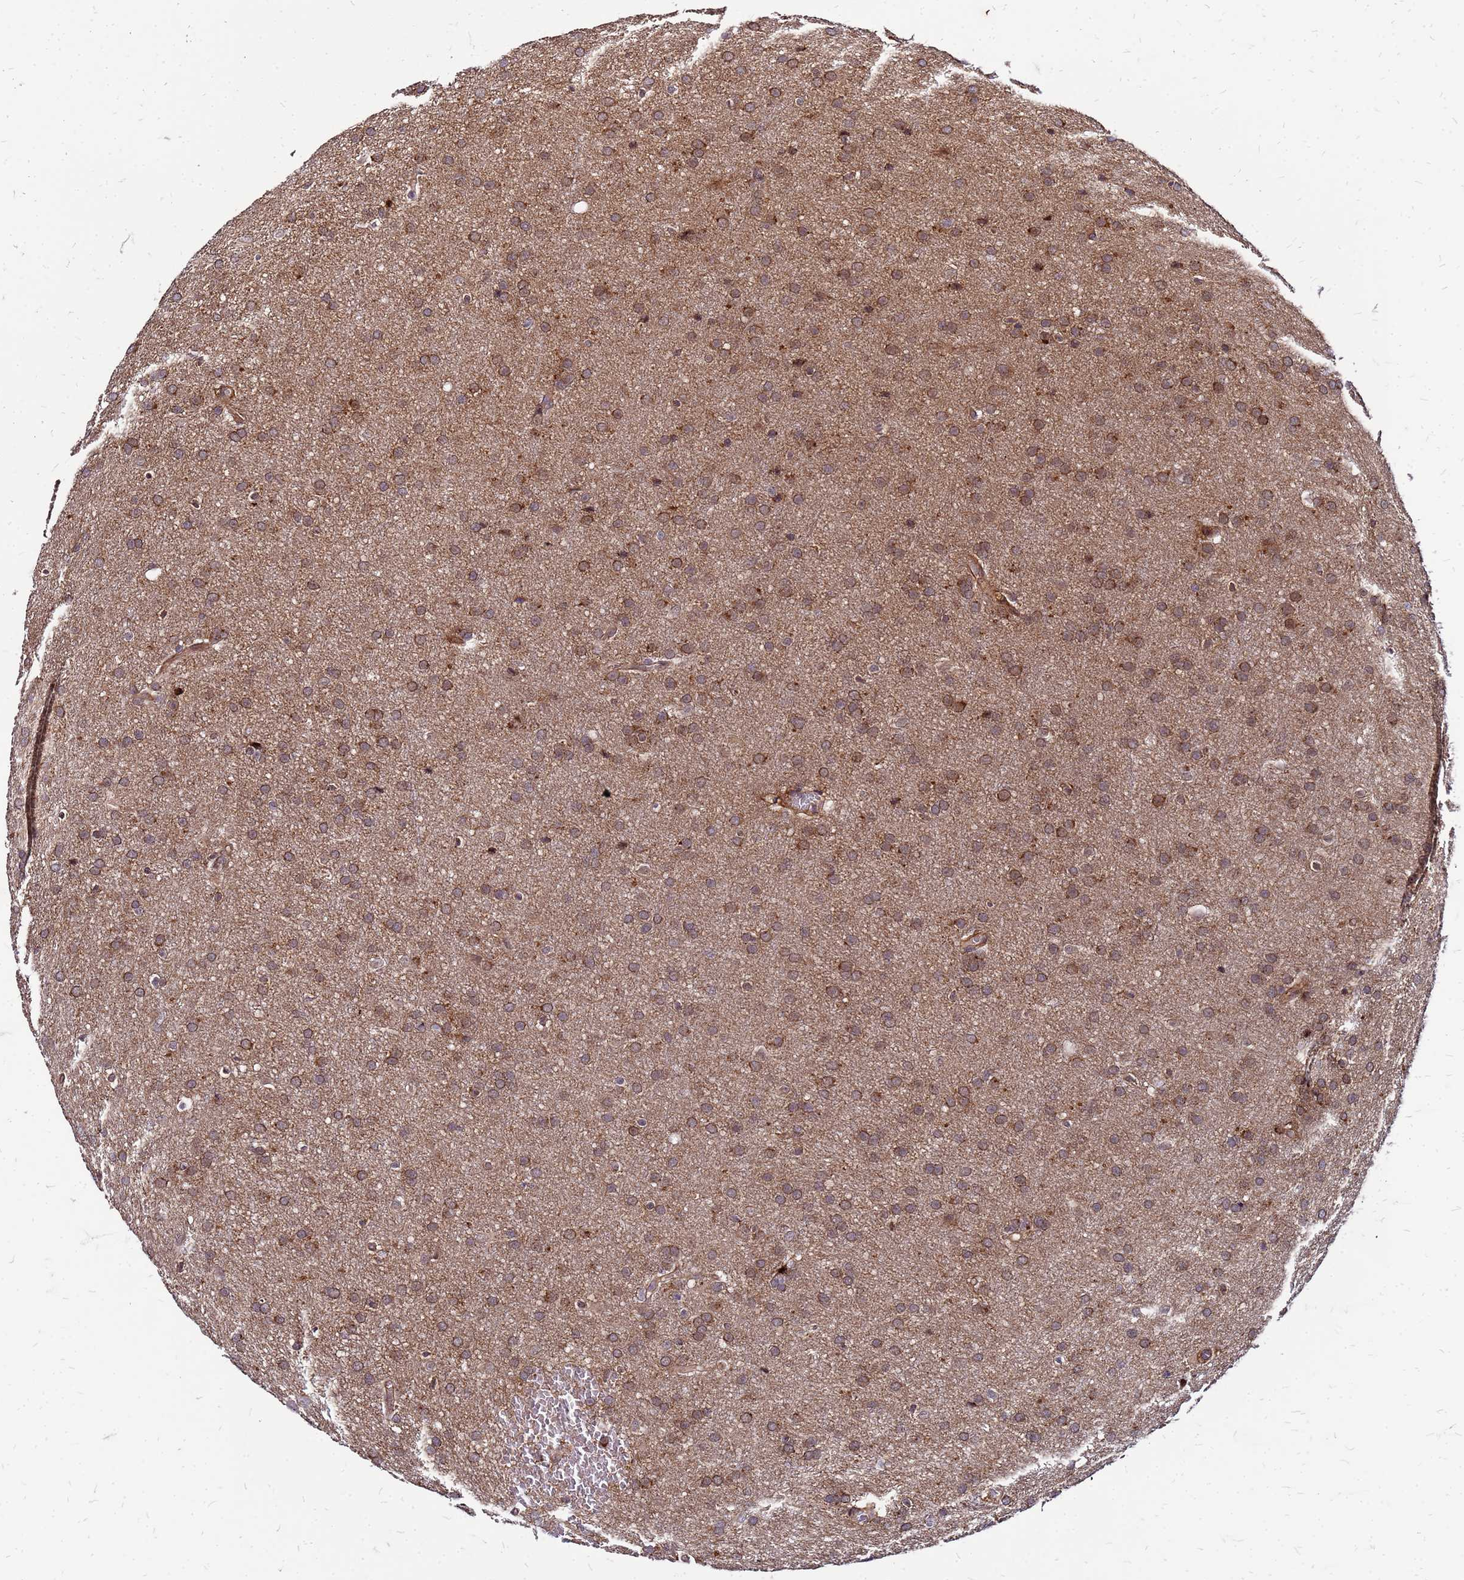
{"staining": {"intensity": "moderate", "quantity": ">75%", "location": "cytoplasmic/membranous"}, "tissue": "glioma", "cell_type": "Tumor cells", "image_type": "cancer", "snomed": [{"axis": "morphology", "description": "Glioma, malignant, Low grade"}, {"axis": "topography", "description": "Brain"}], "caption": "Glioma tissue exhibits moderate cytoplasmic/membranous expression in approximately >75% of tumor cells", "gene": "CYBC1", "patient": {"sex": "female", "age": 32}}